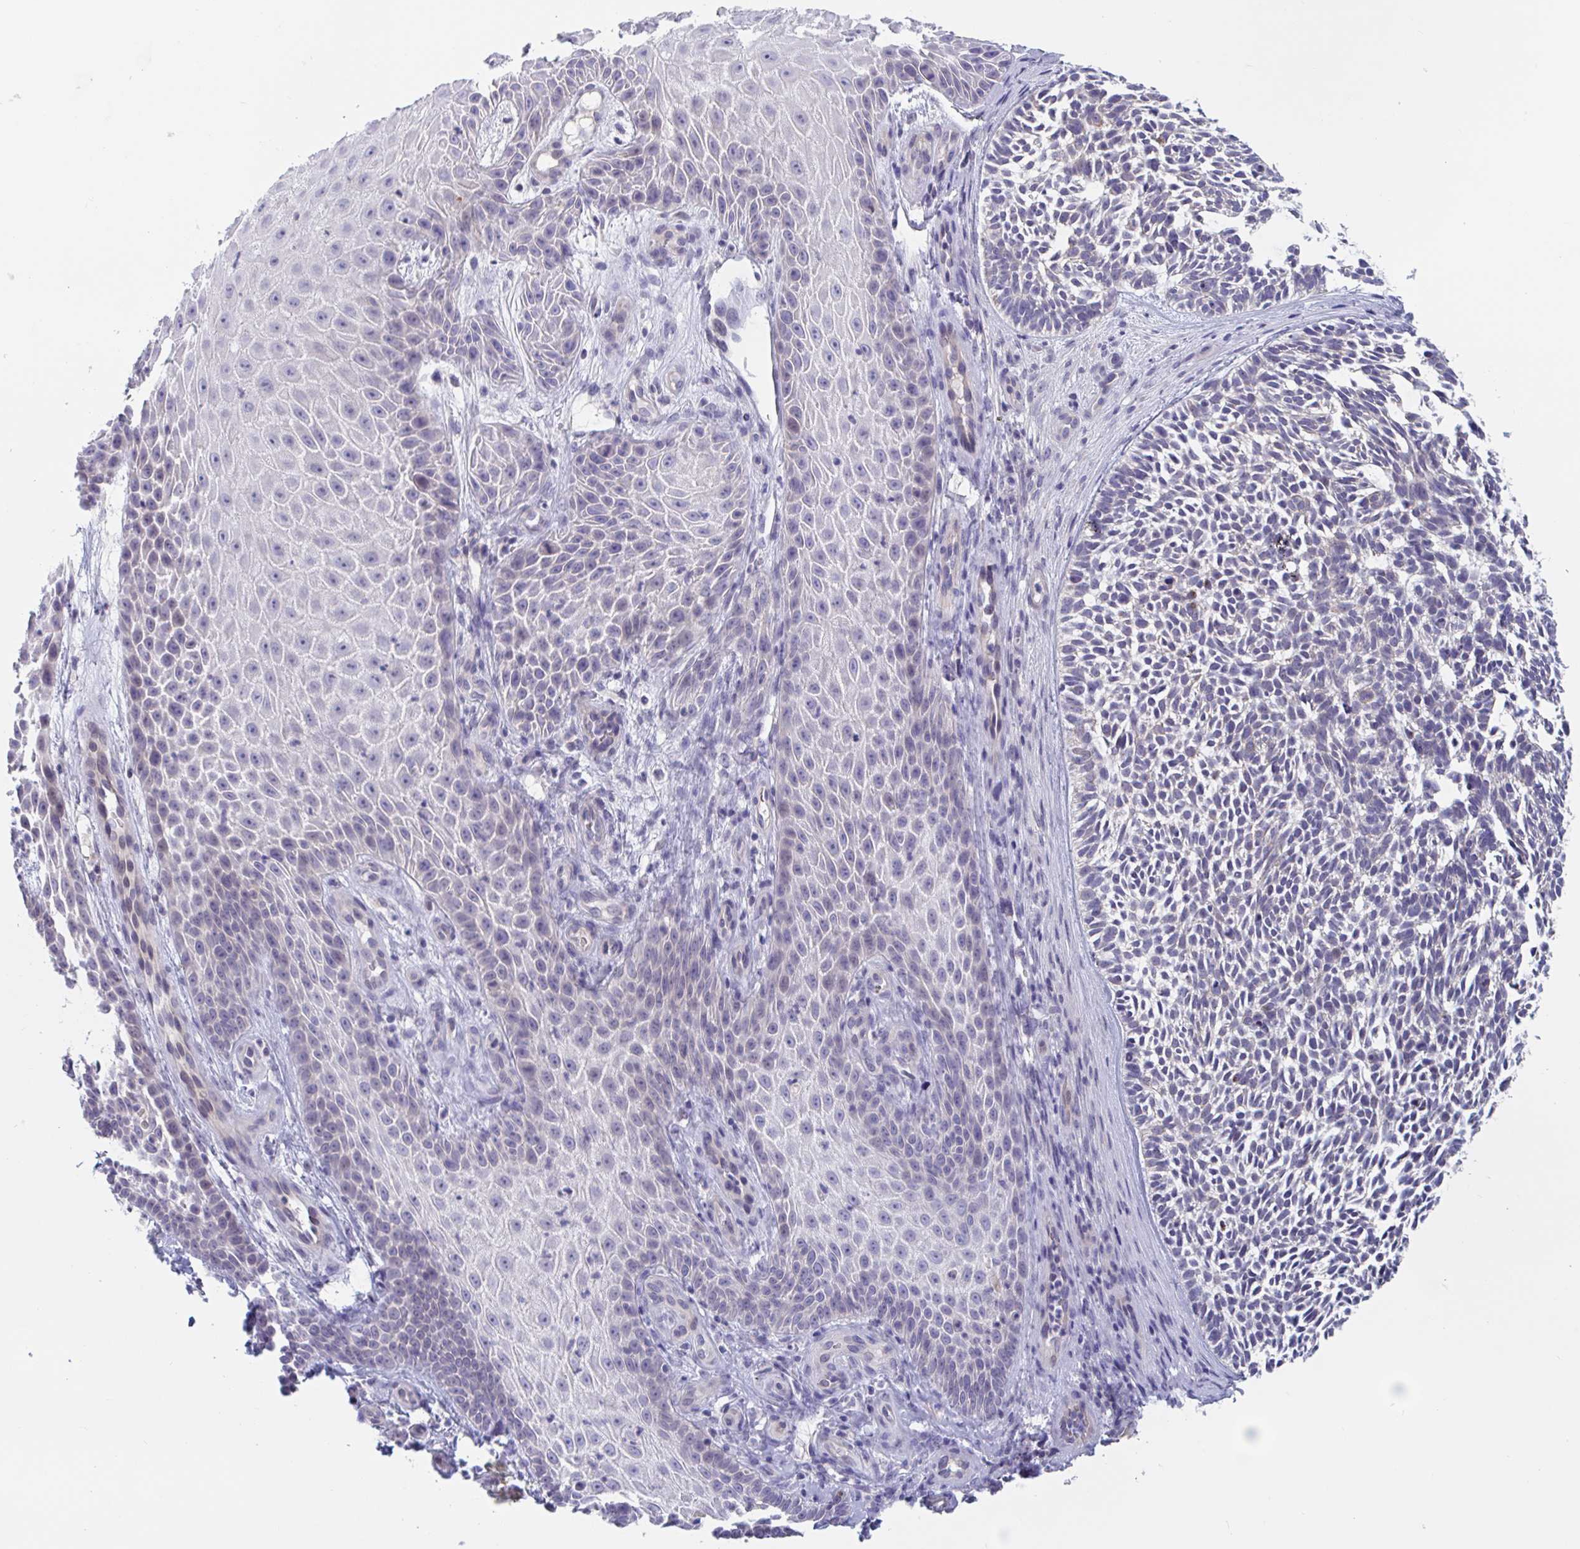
{"staining": {"intensity": "weak", "quantity": "<25%", "location": "cytoplasmic/membranous"}, "tissue": "skin cancer", "cell_type": "Tumor cells", "image_type": "cancer", "snomed": [{"axis": "morphology", "description": "Basal cell carcinoma"}, {"axis": "topography", "description": "Skin"}, {"axis": "topography", "description": "Skin, foot"}], "caption": "The IHC micrograph has no significant expression in tumor cells of basal cell carcinoma (skin) tissue. (DAB (3,3'-diaminobenzidine) immunohistochemistry visualized using brightfield microscopy, high magnification).", "gene": "UNKL", "patient": {"sex": "female", "age": 77}}